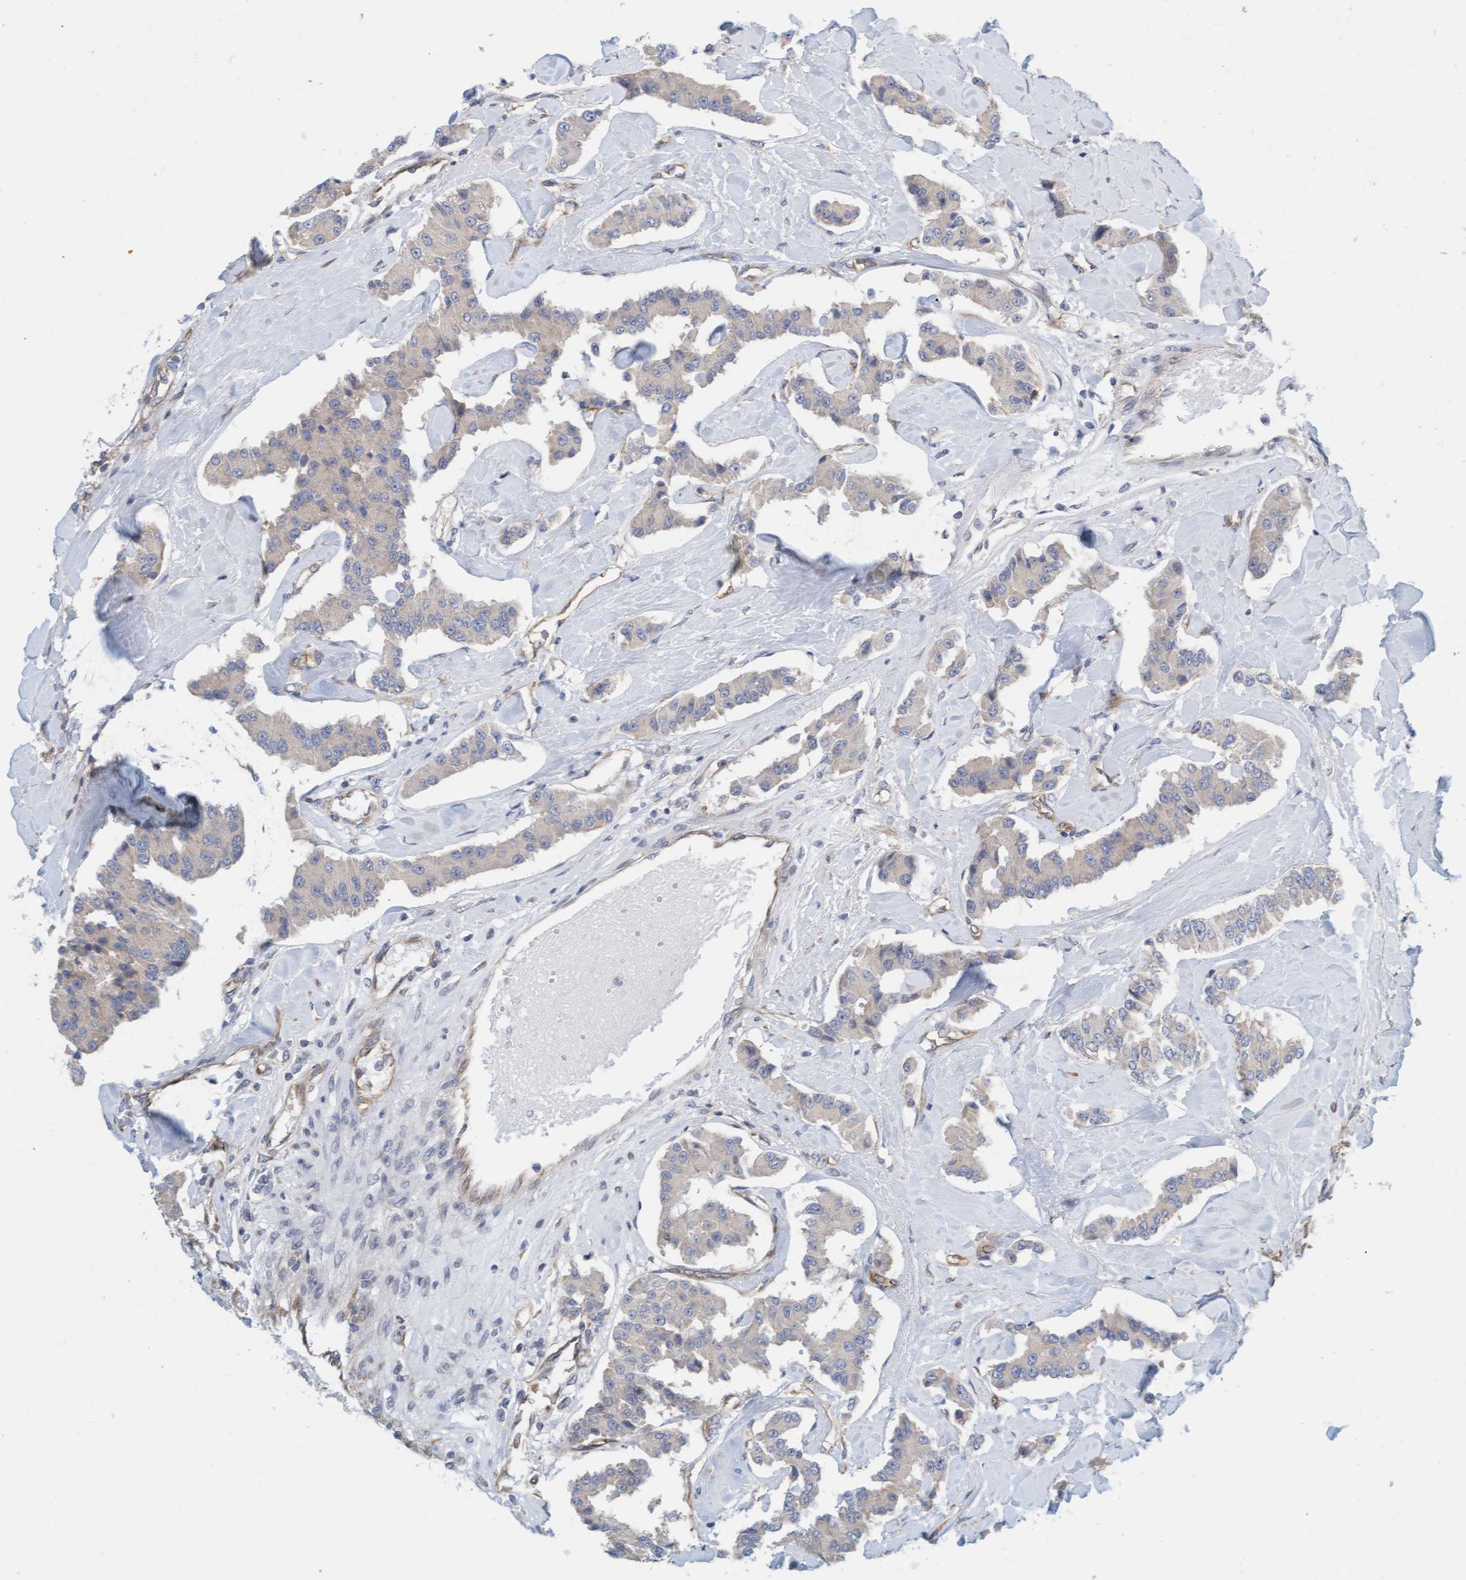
{"staining": {"intensity": "weak", "quantity": "<25%", "location": "cytoplasmic/membranous"}, "tissue": "carcinoid", "cell_type": "Tumor cells", "image_type": "cancer", "snomed": [{"axis": "morphology", "description": "Carcinoid, malignant, NOS"}, {"axis": "topography", "description": "Pancreas"}], "caption": "This is an immunohistochemistry photomicrograph of malignant carcinoid. There is no expression in tumor cells.", "gene": "PRKD2", "patient": {"sex": "male", "age": 41}}